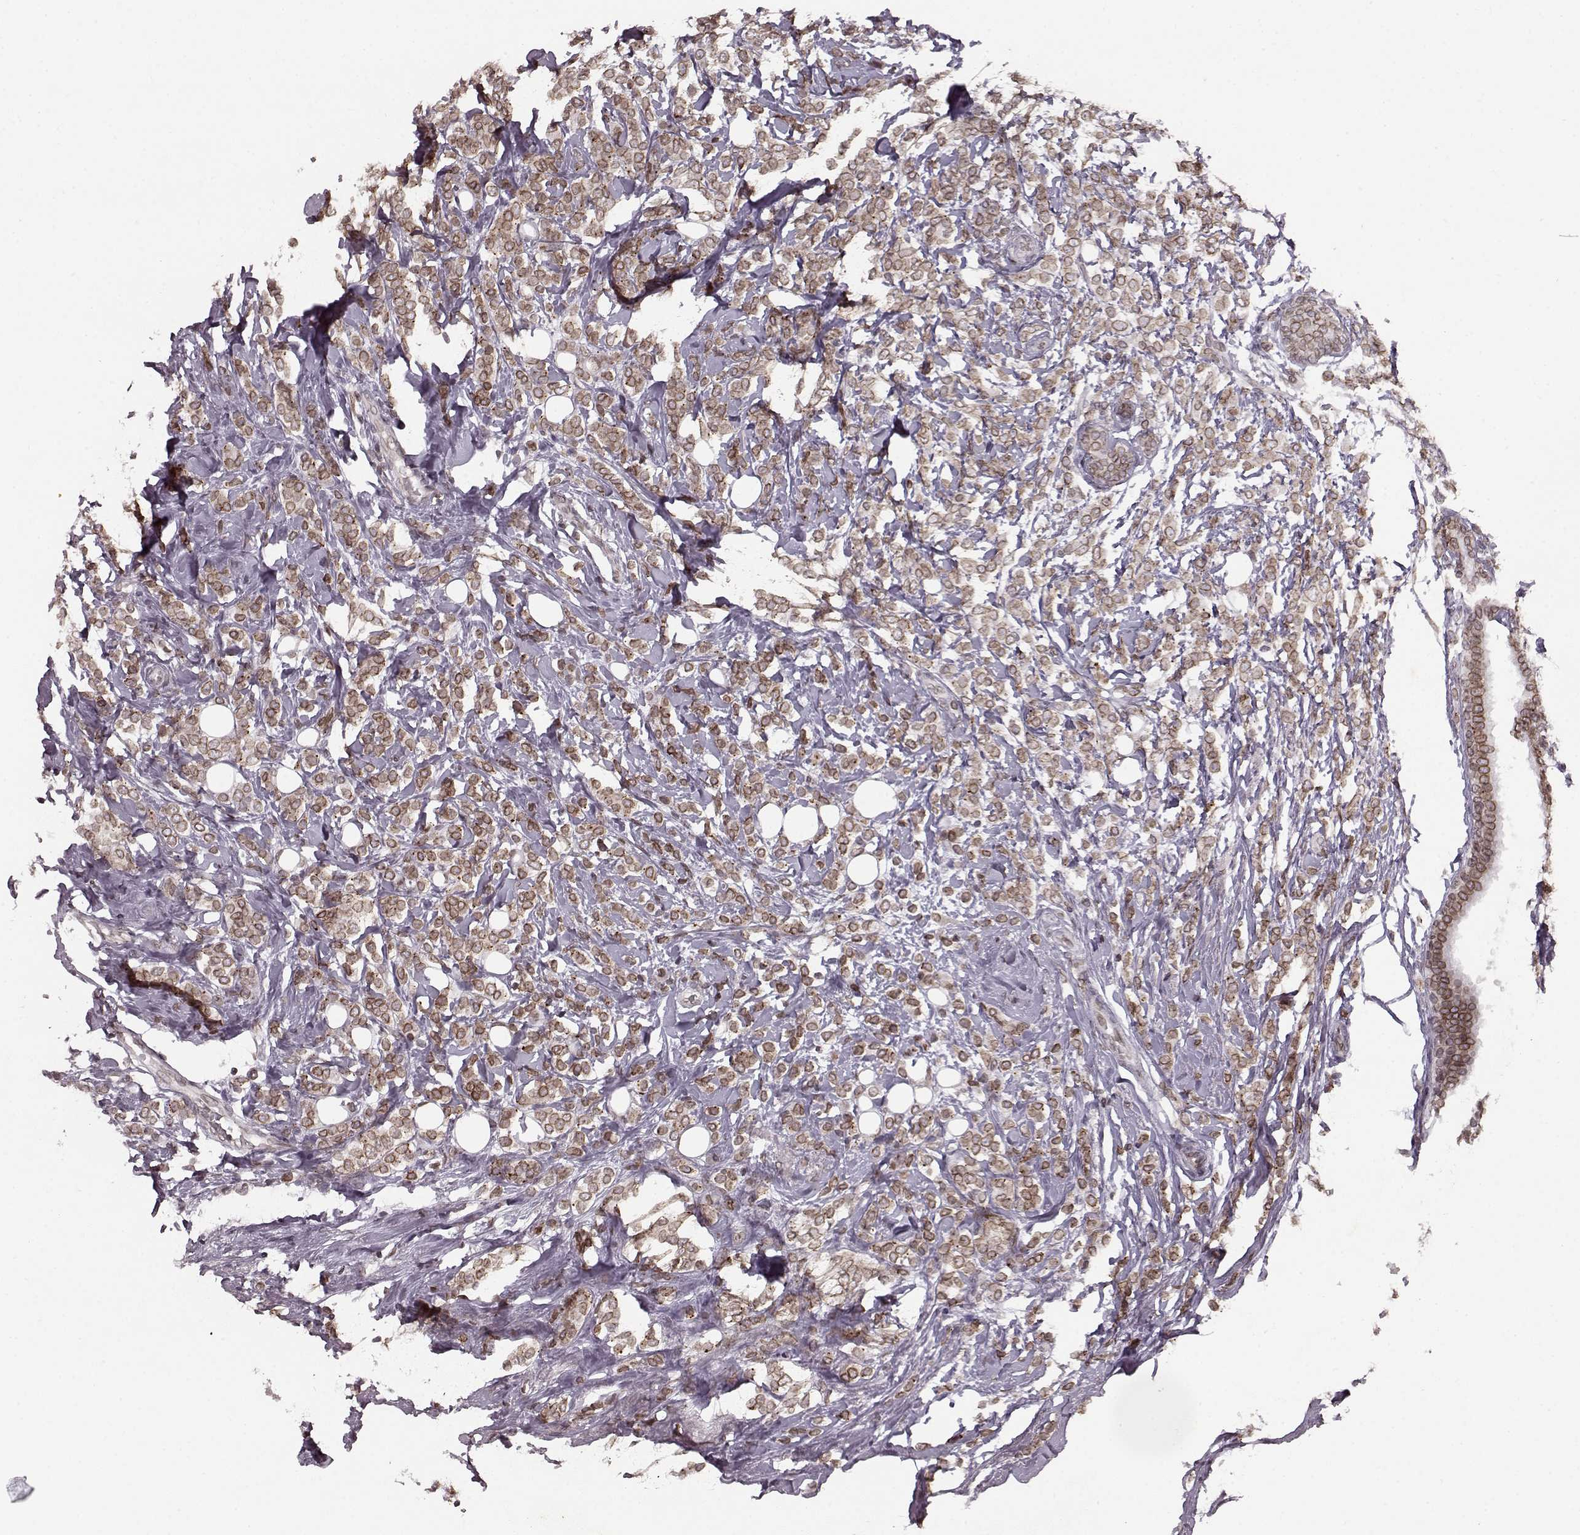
{"staining": {"intensity": "moderate", "quantity": ">75%", "location": "cytoplasmic/membranous,nuclear"}, "tissue": "breast cancer", "cell_type": "Tumor cells", "image_type": "cancer", "snomed": [{"axis": "morphology", "description": "Lobular carcinoma"}, {"axis": "topography", "description": "Breast"}], "caption": "The histopathology image demonstrates immunohistochemical staining of breast lobular carcinoma. There is moderate cytoplasmic/membranous and nuclear expression is identified in about >75% of tumor cells.", "gene": "DCAF12", "patient": {"sex": "female", "age": 49}}